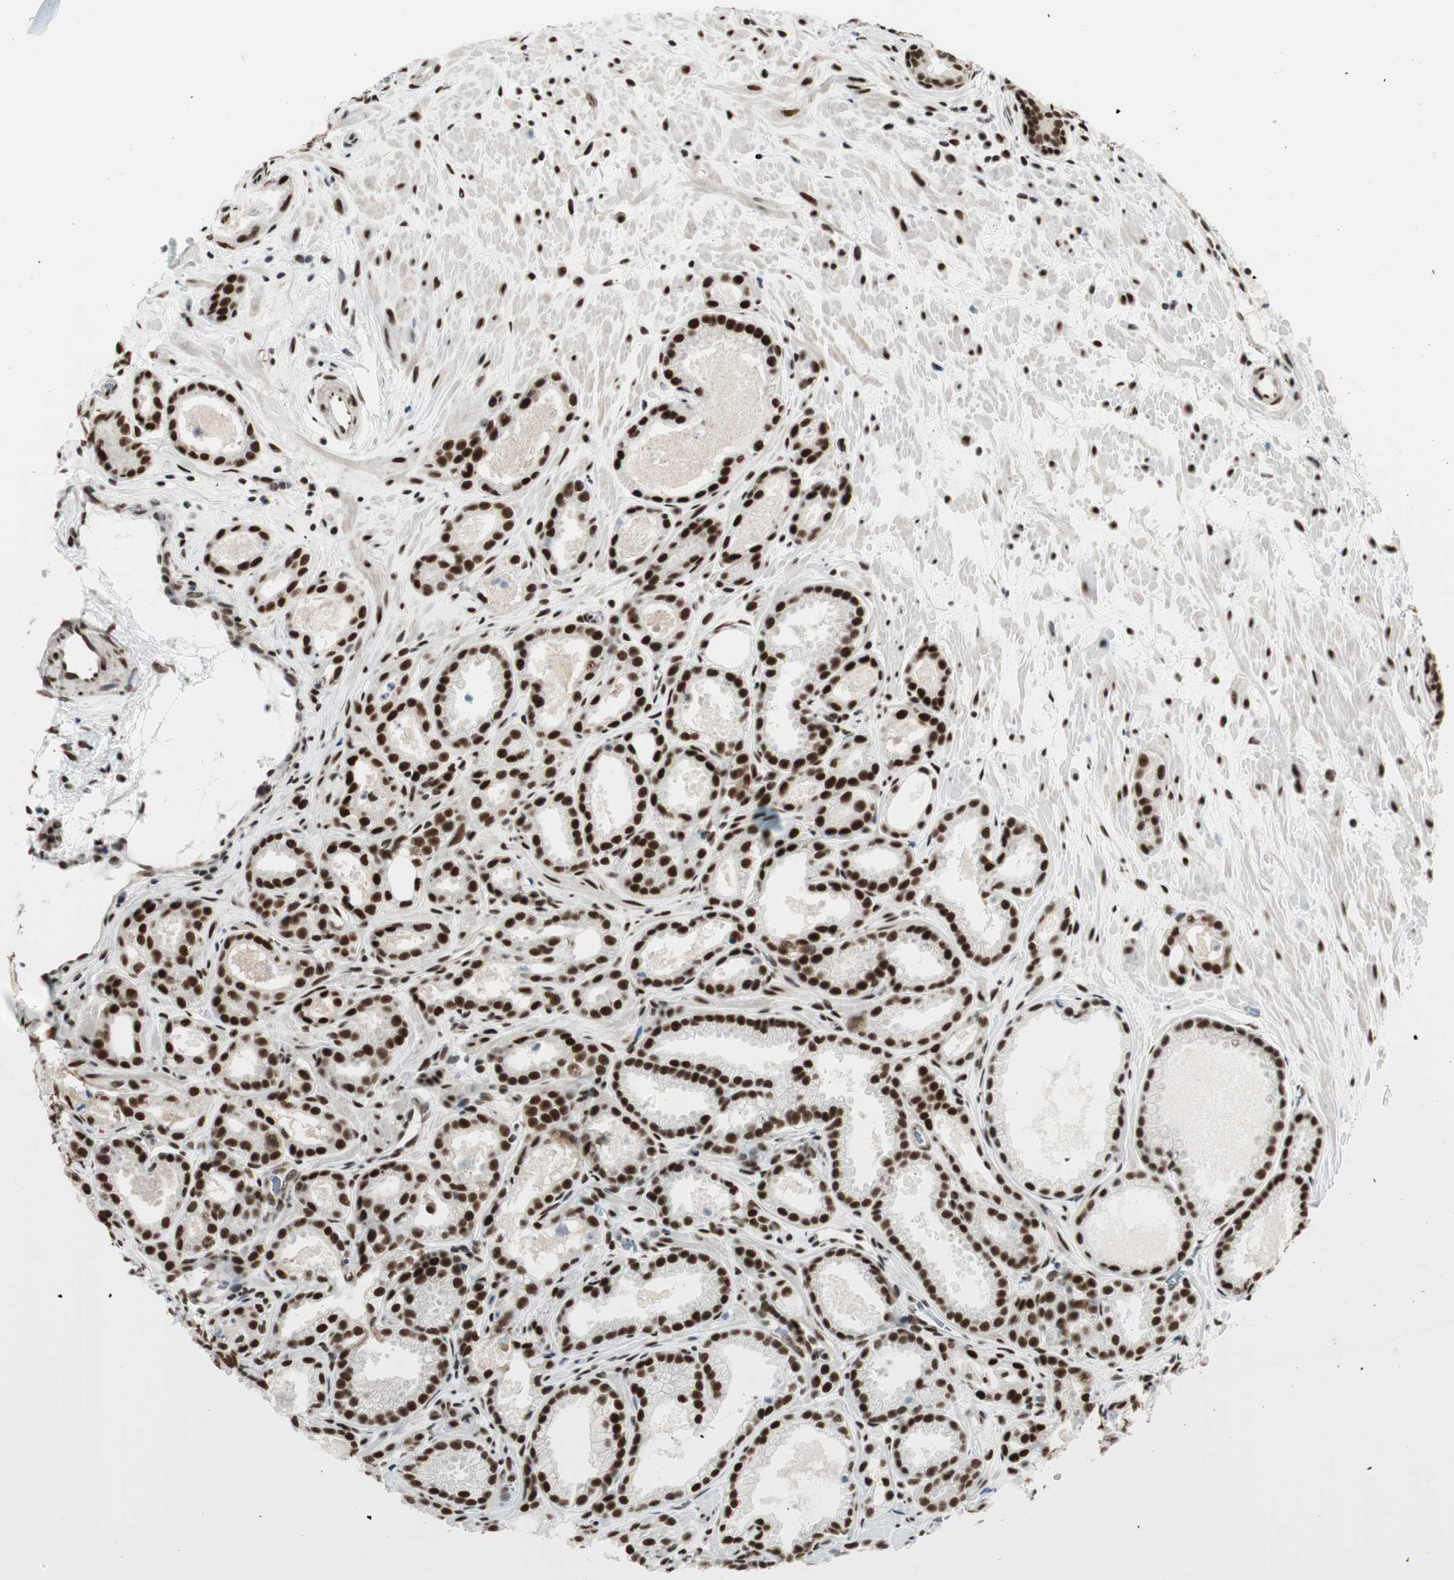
{"staining": {"intensity": "strong", "quantity": ">75%", "location": "nuclear"}, "tissue": "prostate cancer", "cell_type": "Tumor cells", "image_type": "cancer", "snomed": [{"axis": "morphology", "description": "Adenocarcinoma, Low grade"}, {"axis": "topography", "description": "Prostate"}], "caption": "Immunohistochemical staining of human prostate cancer (adenocarcinoma (low-grade)) shows strong nuclear protein staining in approximately >75% of tumor cells.", "gene": "HEXIM1", "patient": {"sex": "male", "age": 57}}